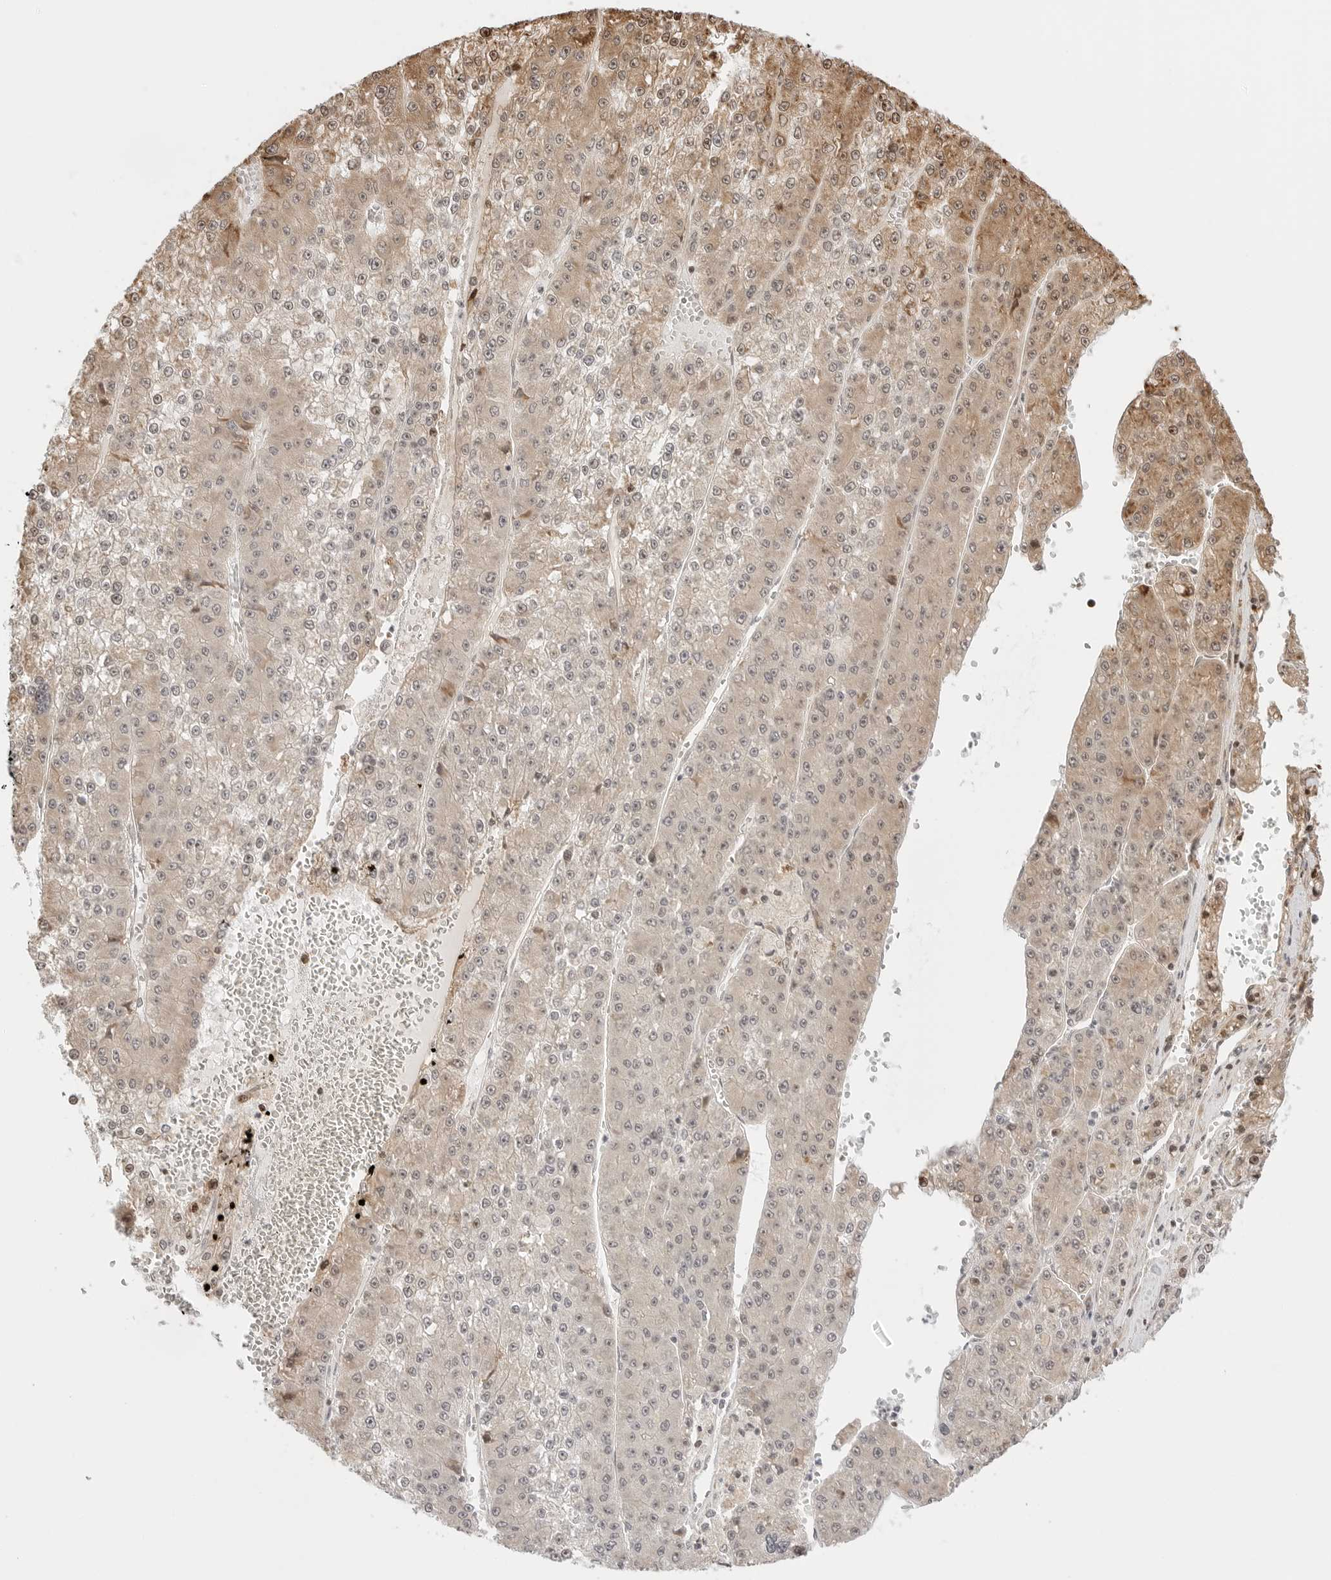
{"staining": {"intensity": "weak", "quantity": "25%-75%", "location": "cytoplasmic/membranous,nuclear"}, "tissue": "liver cancer", "cell_type": "Tumor cells", "image_type": "cancer", "snomed": [{"axis": "morphology", "description": "Carcinoma, Hepatocellular, NOS"}, {"axis": "topography", "description": "Liver"}], "caption": "IHC of human liver cancer demonstrates low levels of weak cytoplasmic/membranous and nuclear staining in approximately 25%-75% of tumor cells.", "gene": "FKBP14", "patient": {"sex": "female", "age": 73}}